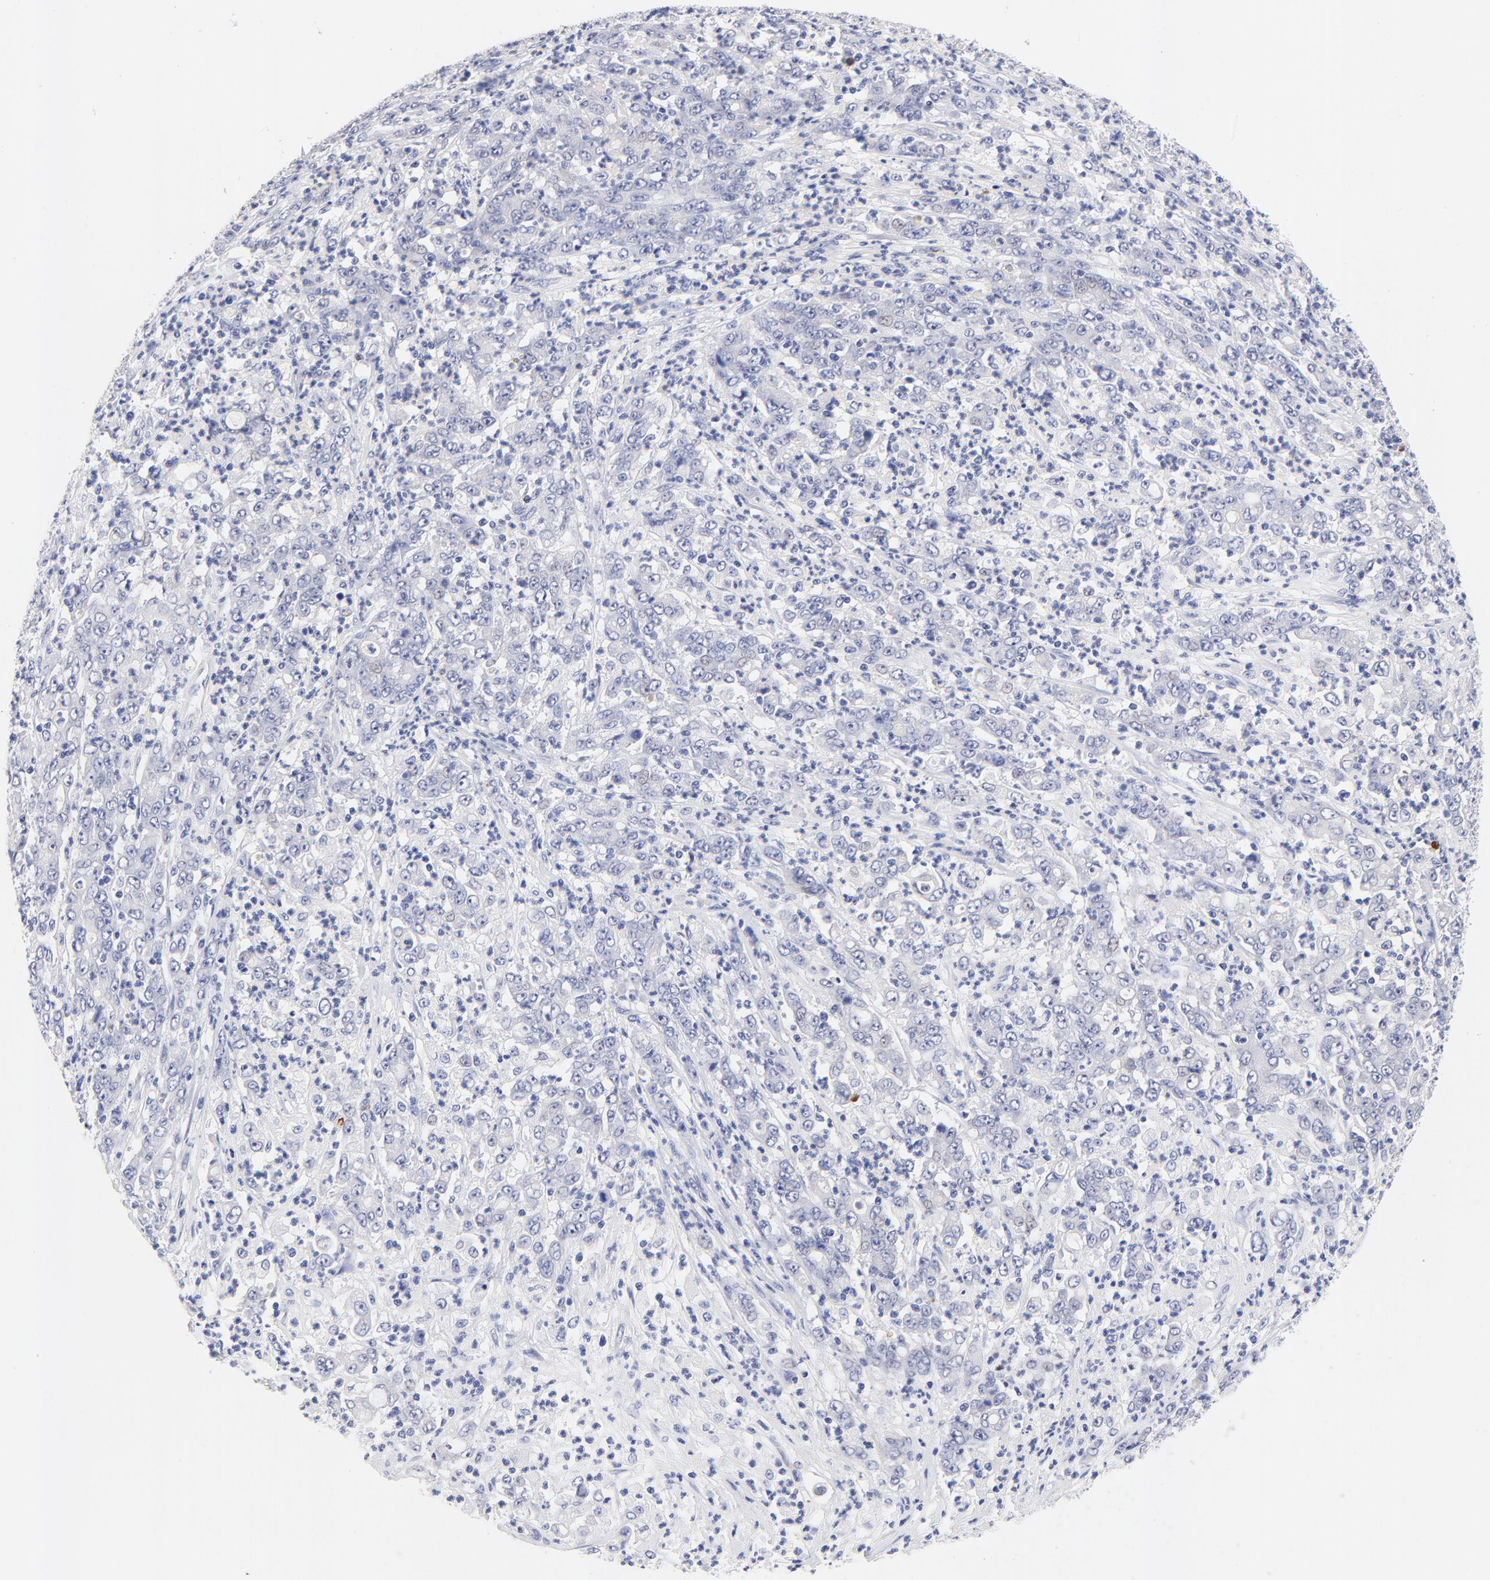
{"staining": {"intensity": "negative", "quantity": "none", "location": "none"}, "tissue": "stomach cancer", "cell_type": "Tumor cells", "image_type": "cancer", "snomed": [{"axis": "morphology", "description": "Adenocarcinoma, NOS"}, {"axis": "topography", "description": "Stomach, lower"}], "caption": "High power microscopy photomicrograph of an immunohistochemistry photomicrograph of adenocarcinoma (stomach), revealing no significant expression in tumor cells. (DAB (3,3'-diaminobenzidine) IHC with hematoxylin counter stain).", "gene": "FAM117B", "patient": {"sex": "female", "age": 71}}